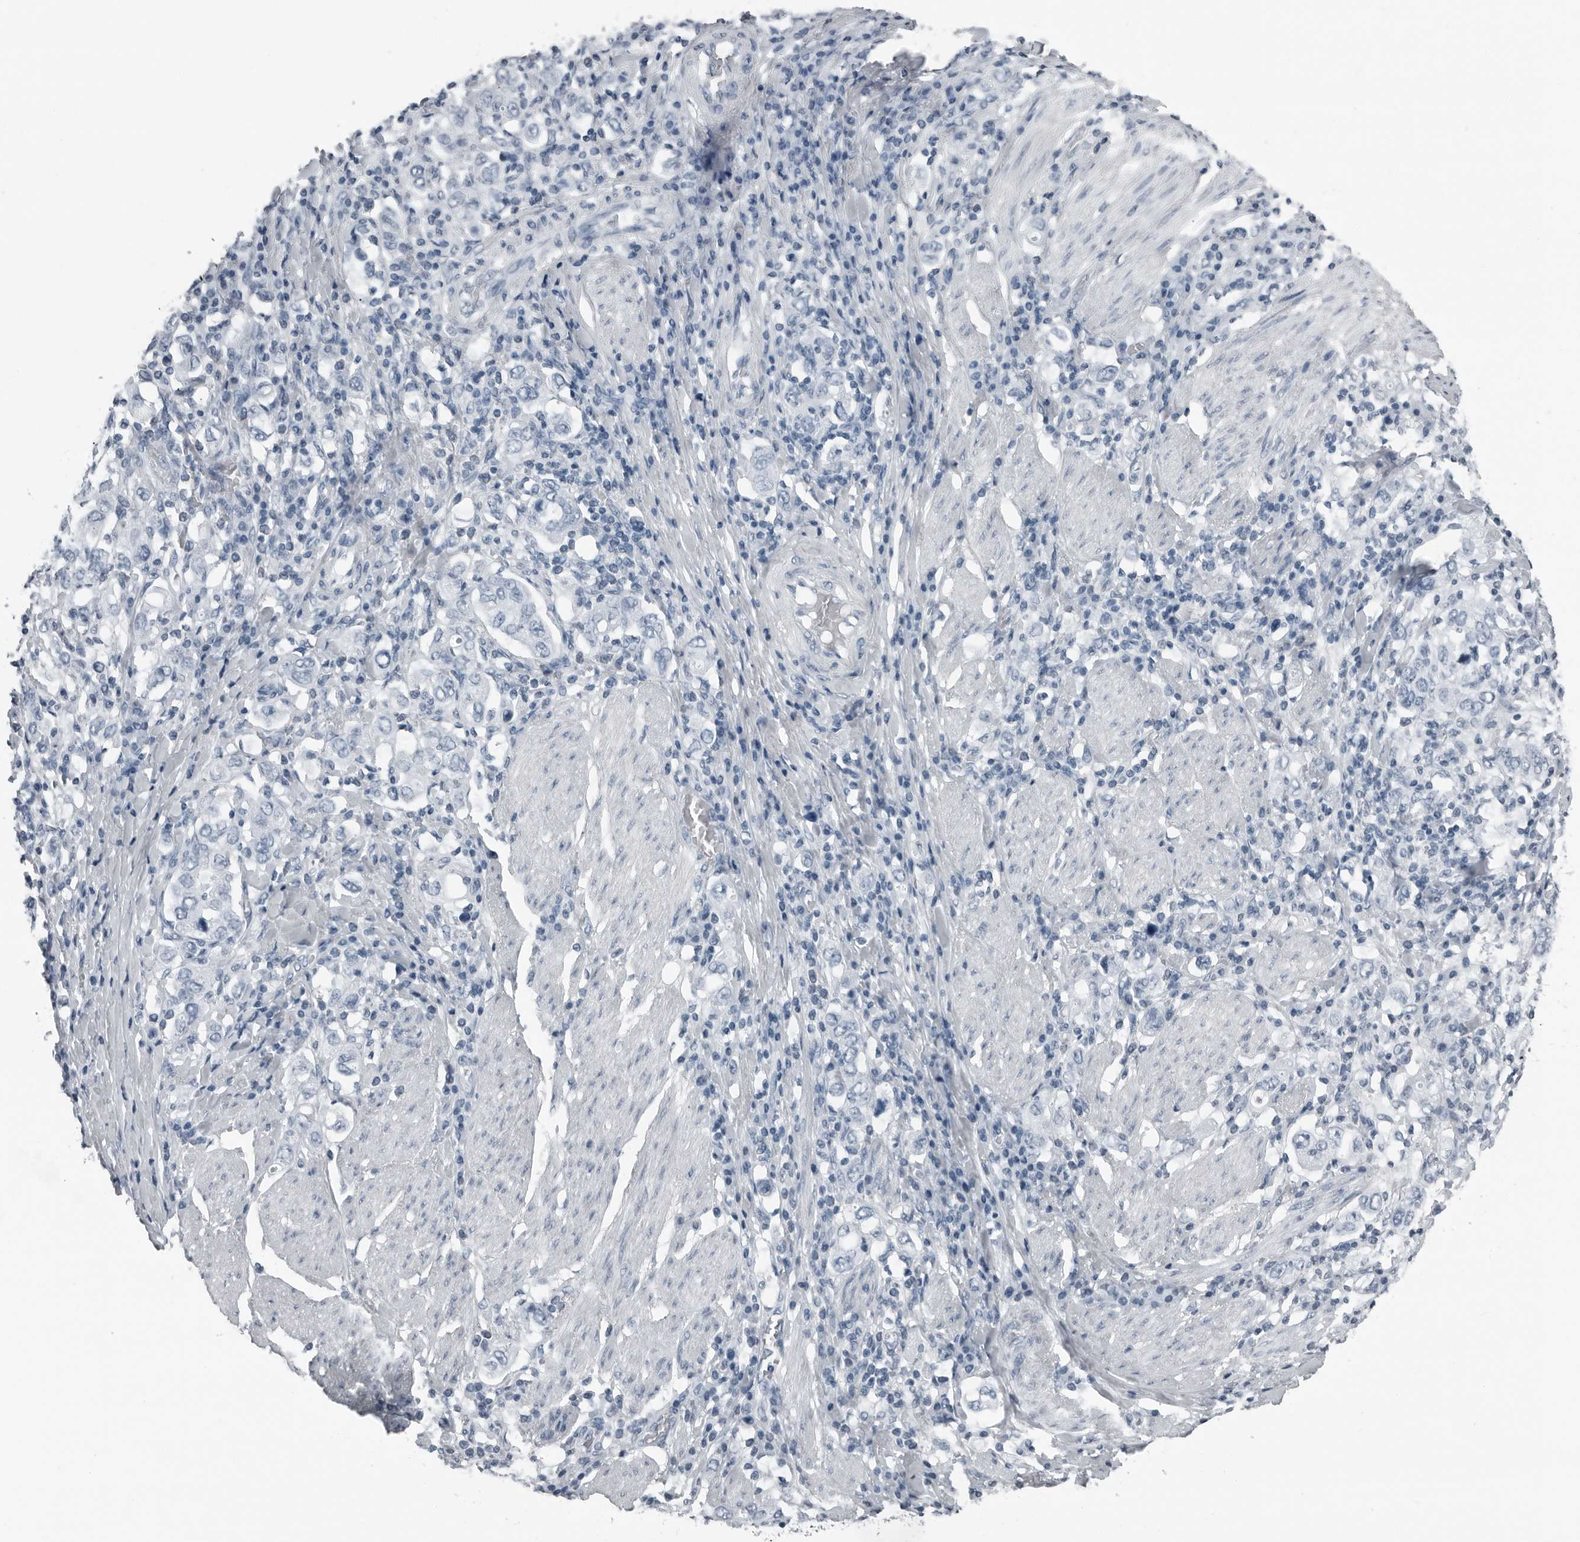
{"staining": {"intensity": "negative", "quantity": "none", "location": "none"}, "tissue": "stomach cancer", "cell_type": "Tumor cells", "image_type": "cancer", "snomed": [{"axis": "morphology", "description": "Adenocarcinoma, NOS"}, {"axis": "topography", "description": "Stomach, upper"}], "caption": "The histopathology image demonstrates no staining of tumor cells in adenocarcinoma (stomach).", "gene": "PRSS1", "patient": {"sex": "male", "age": 62}}